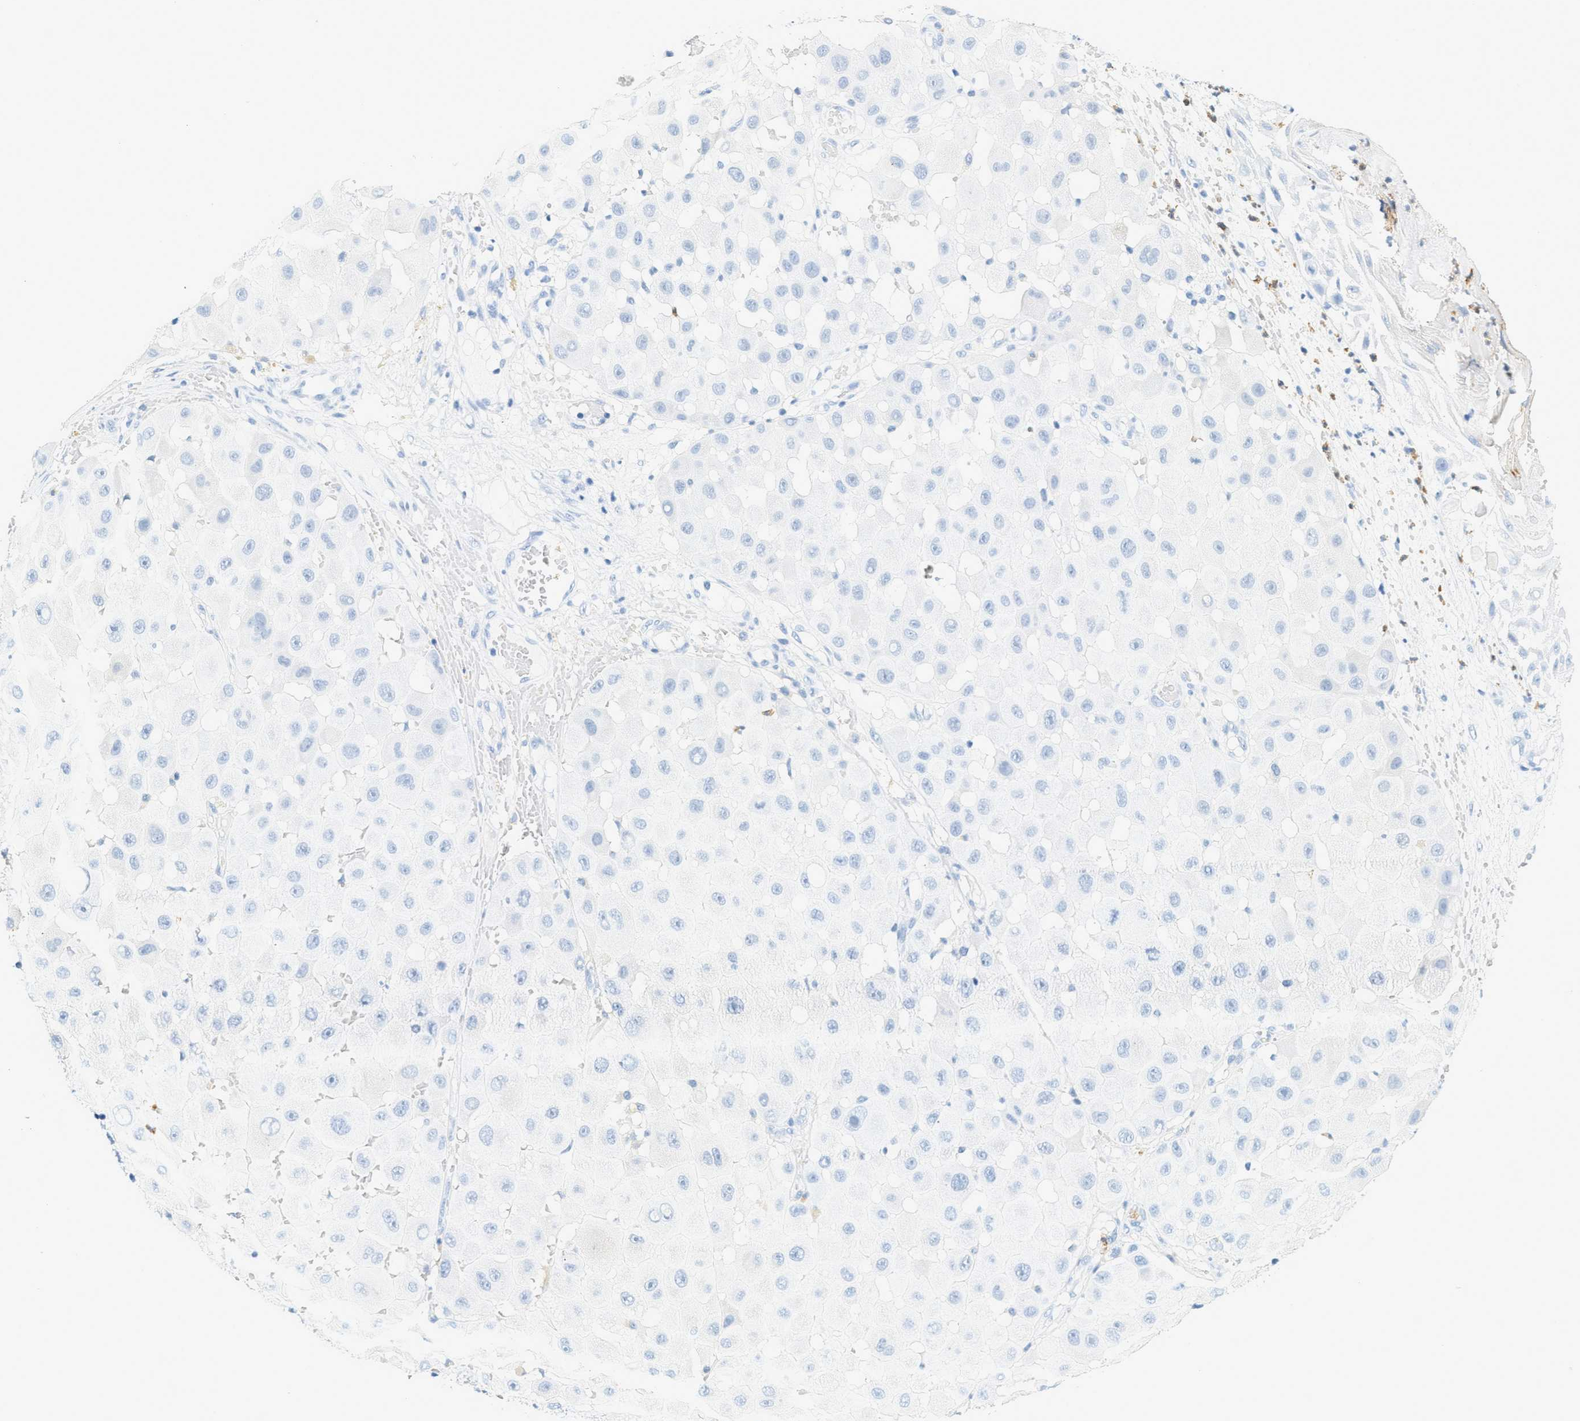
{"staining": {"intensity": "negative", "quantity": "none", "location": "none"}, "tissue": "melanoma", "cell_type": "Tumor cells", "image_type": "cancer", "snomed": [{"axis": "morphology", "description": "Malignant melanoma, NOS"}, {"axis": "topography", "description": "Skin"}], "caption": "Immunohistochemistry (IHC) micrograph of neoplastic tissue: melanoma stained with DAB exhibits no significant protein expression in tumor cells.", "gene": "LCN2", "patient": {"sex": "female", "age": 81}}